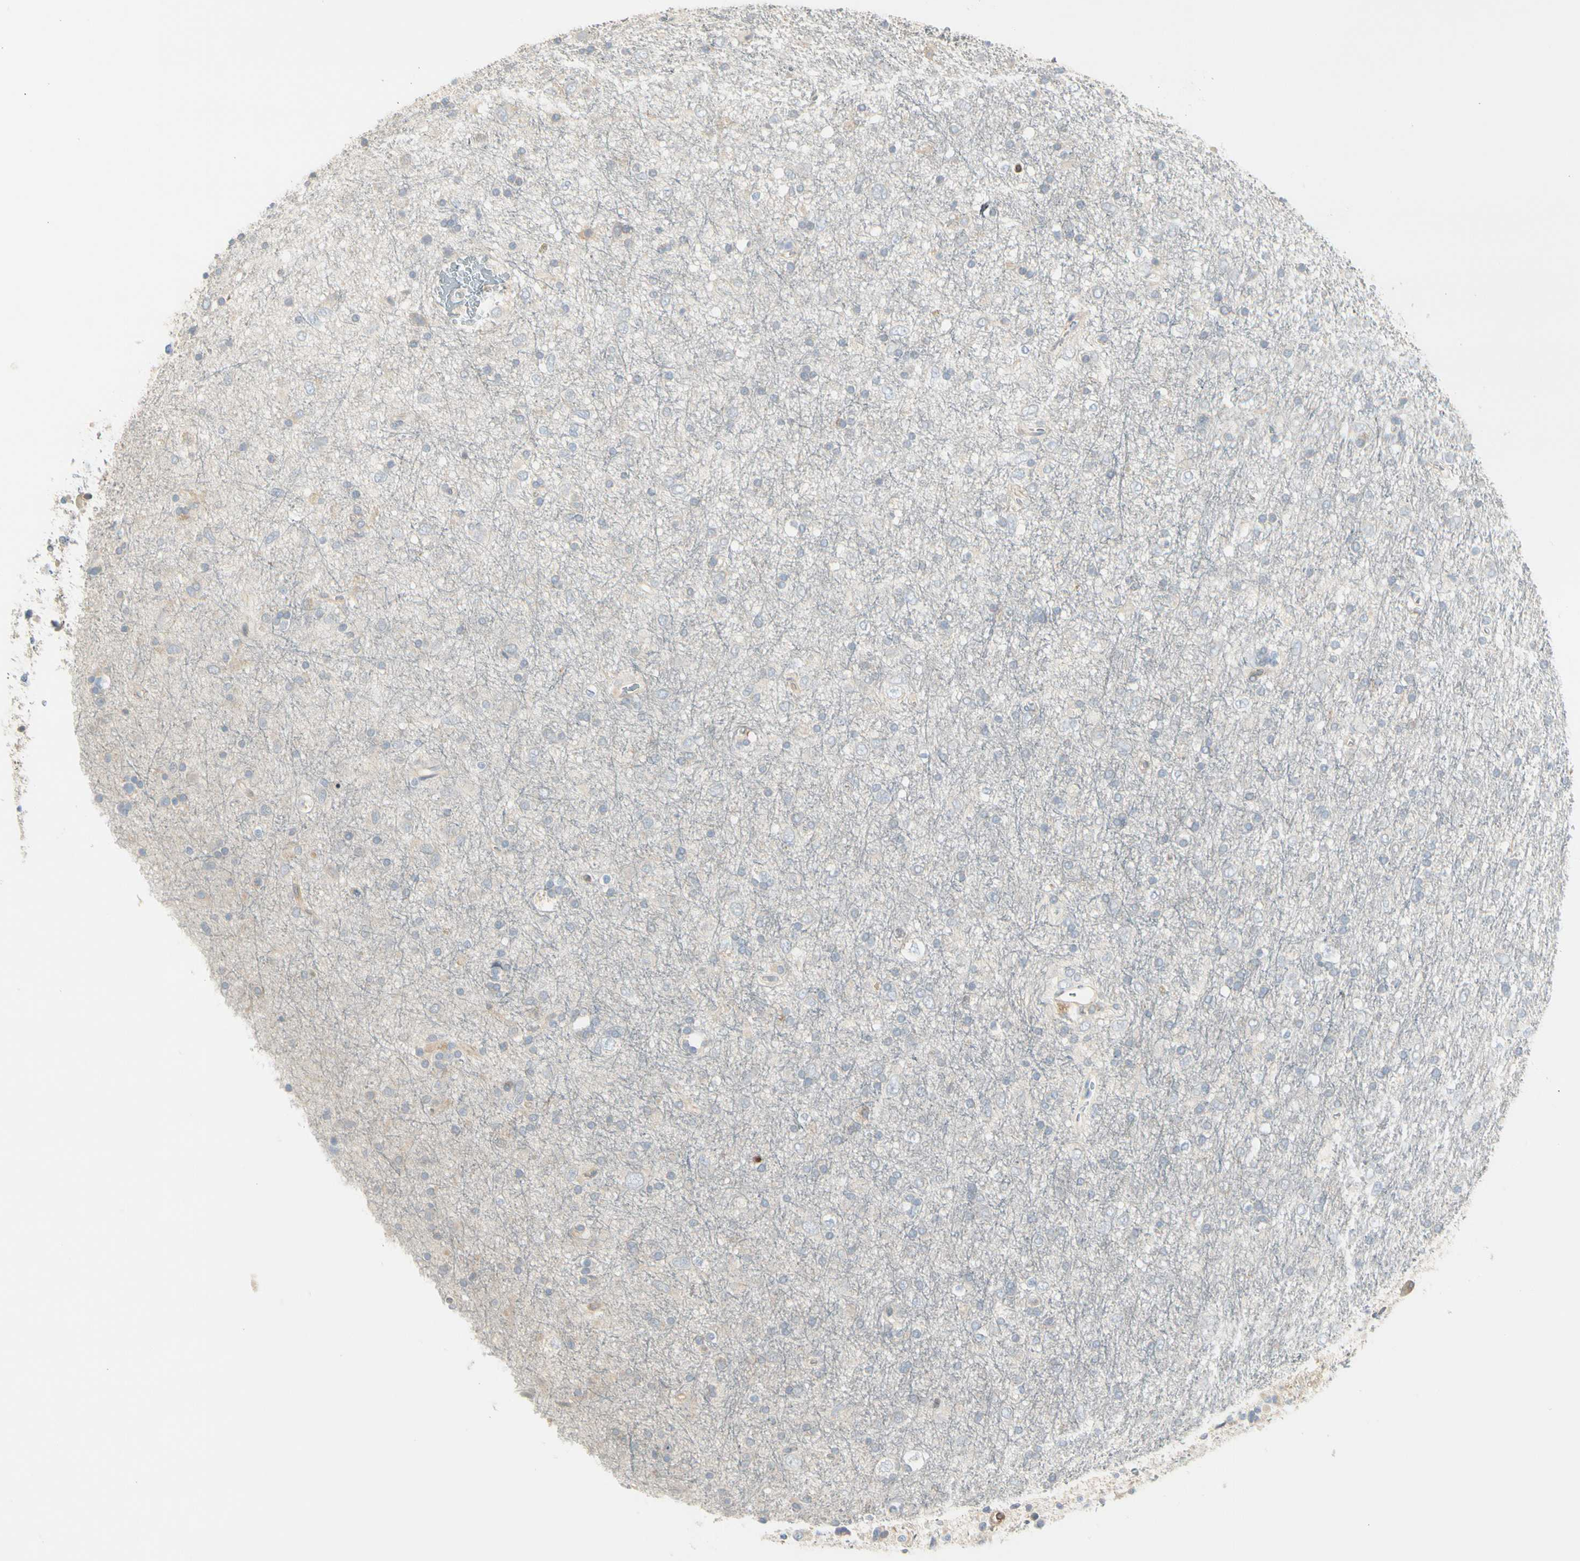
{"staining": {"intensity": "weak", "quantity": "<25%", "location": "cytoplasmic/membranous"}, "tissue": "glioma", "cell_type": "Tumor cells", "image_type": "cancer", "snomed": [{"axis": "morphology", "description": "Glioma, malignant, Low grade"}, {"axis": "topography", "description": "Brain"}], "caption": "Tumor cells show no significant expression in low-grade glioma (malignant).", "gene": "NFKB2", "patient": {"sex": "male", "age": 77}}